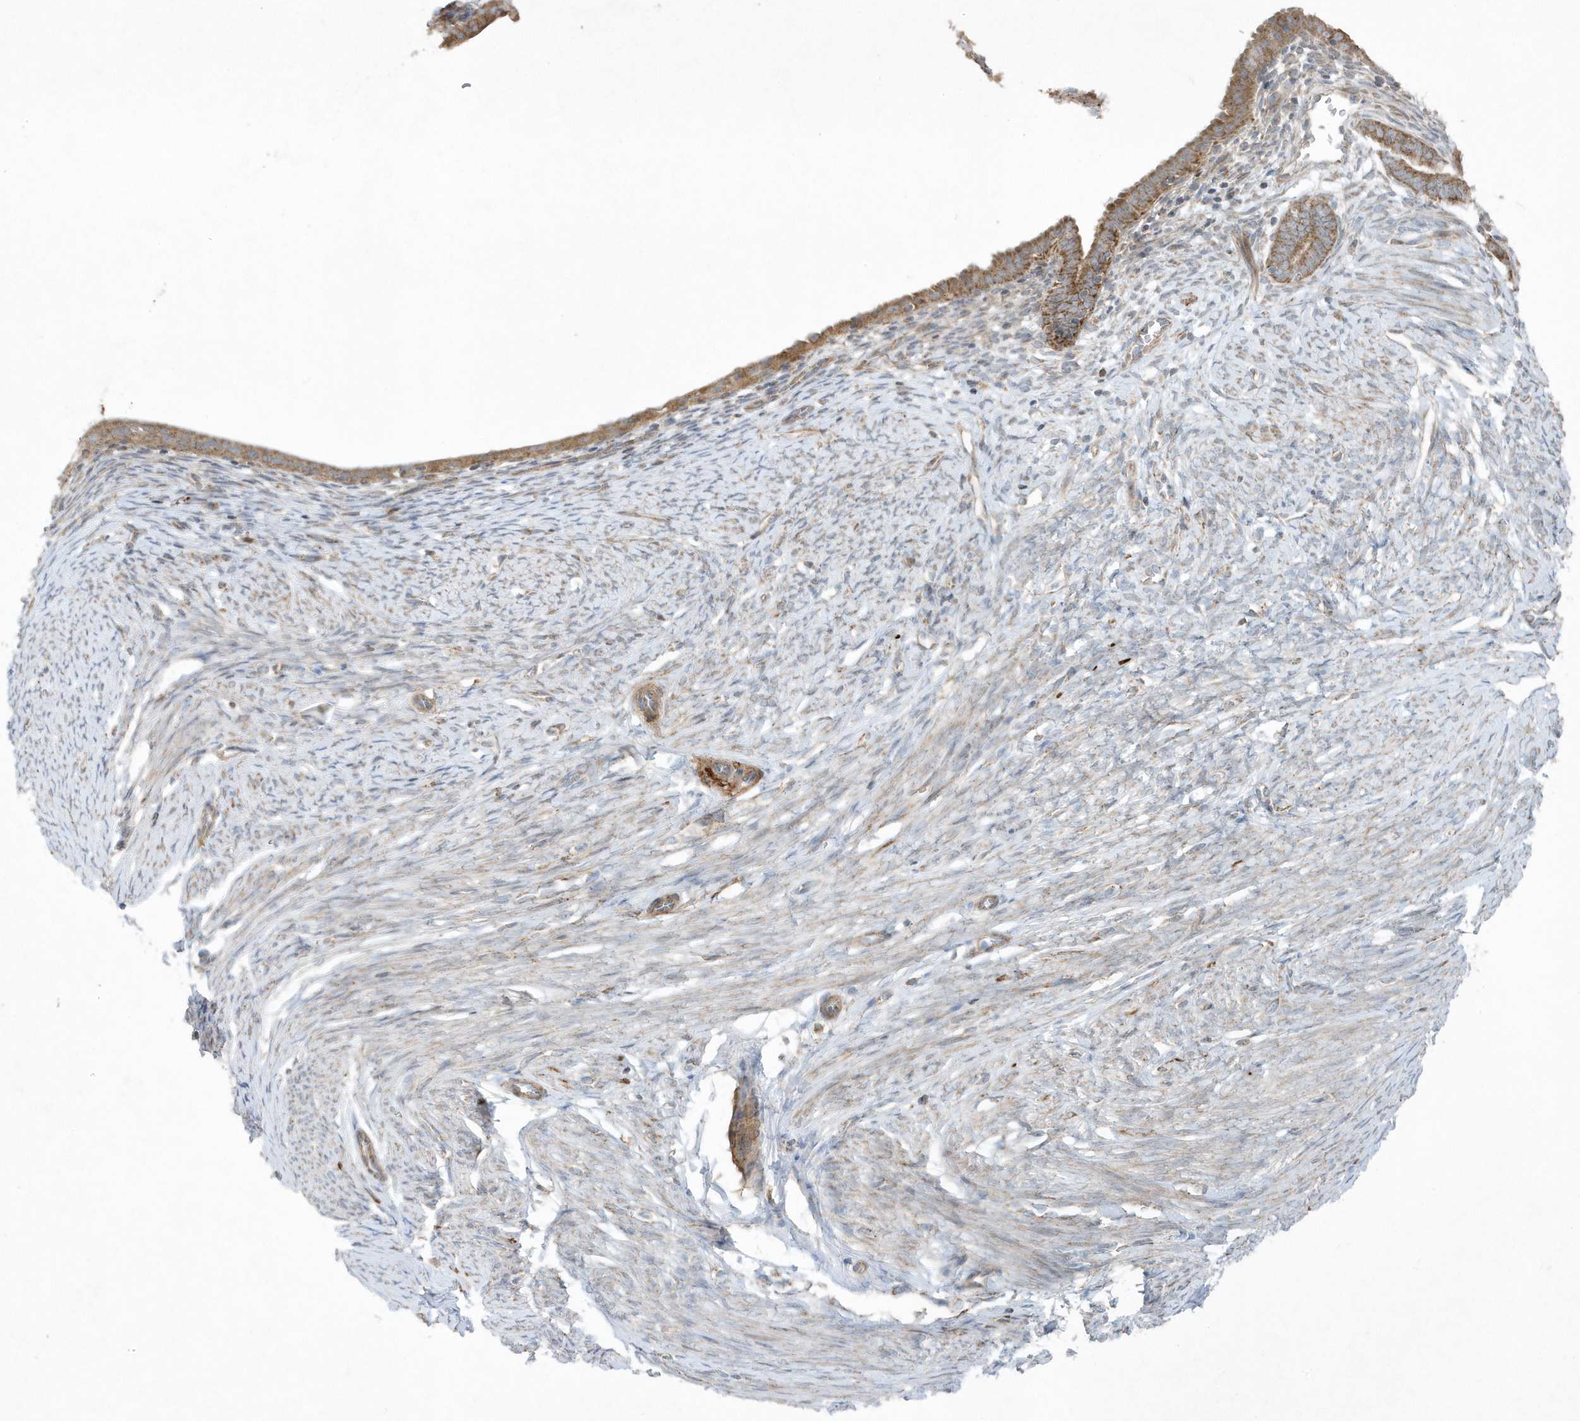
{"staining": {"intensity": "moderate", "quantity": ">75%", "location": "cytoplasmic/membranous"}, "tissue": "endometrial cancer", "cell_type": "Tumor cells", "image_type": "cancer", "snomed": [{"axis": "morphology", "description": "Adenocarcinoma, NOS"}, {"axis": "topography", "description": "Endometrium"}], "caption": "Brown immunohistochemical staining in adenocarcinoma (endometrial) exhibits moderate cytoplasmic/membranous positivity in about >75% of tumor cells.", "gene": "SLC38A2", "patient": {"sex": "female", "age": 51}}